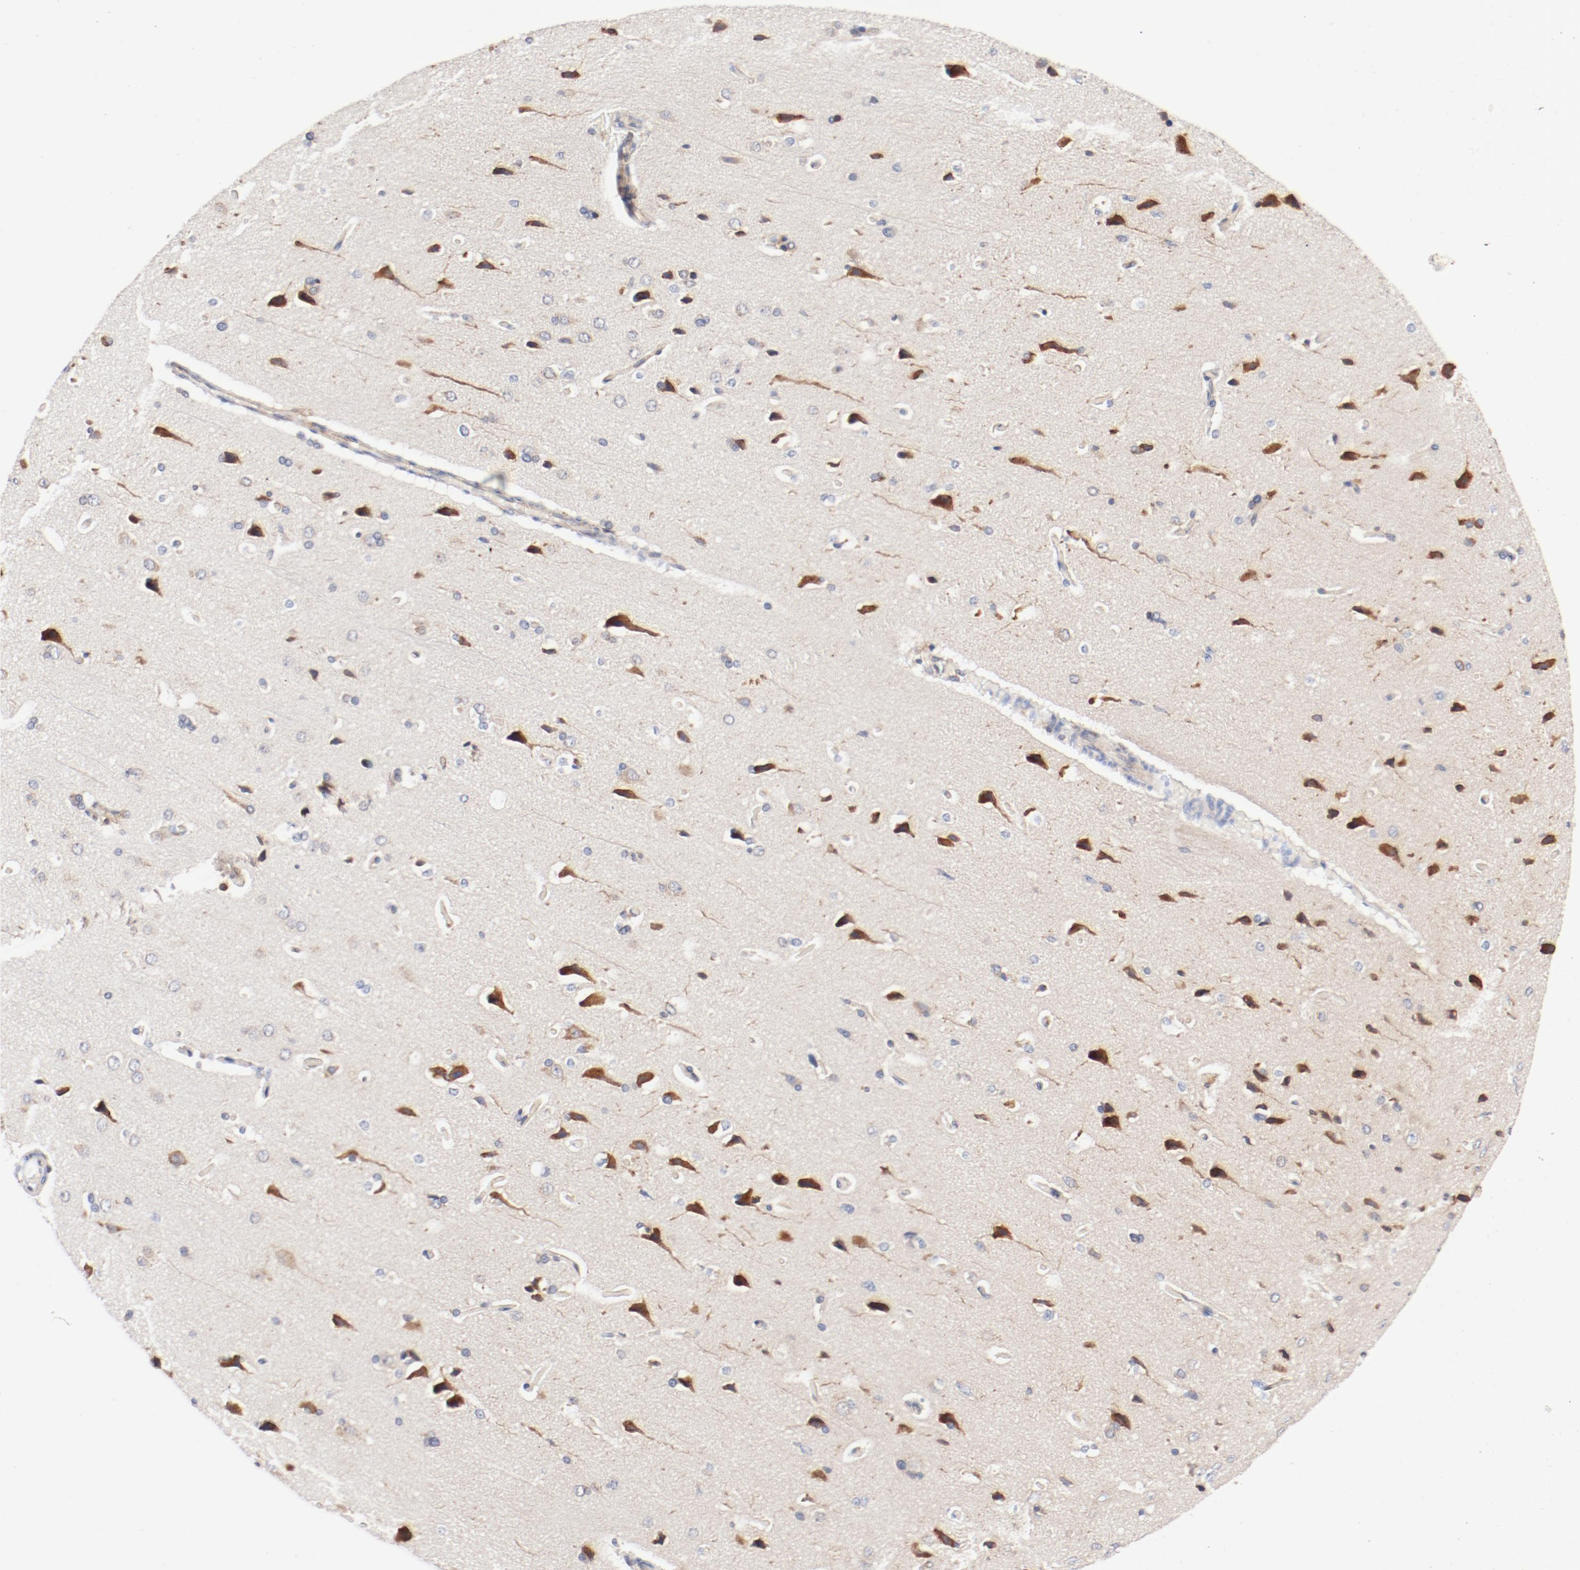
{"staining": {"intensity": "negative", "quantity": "none", "location": "none"}, "tissue": "cerebral cortex", "cell_type": "Endothelial cells", "image_type": "normal", "snomed": [{"axis": "morphology", "description": "Normal tissue, NOS"}, {"axis": "topography", "description": "Cerebral cortex"}], "caption": "Cerebral cortex stained for a protein using immunohistochemistry (IHC) displays no positivity endothelial cells.", "gene": "PDPK1", "patient": {"sex": "male", "age": 62}}